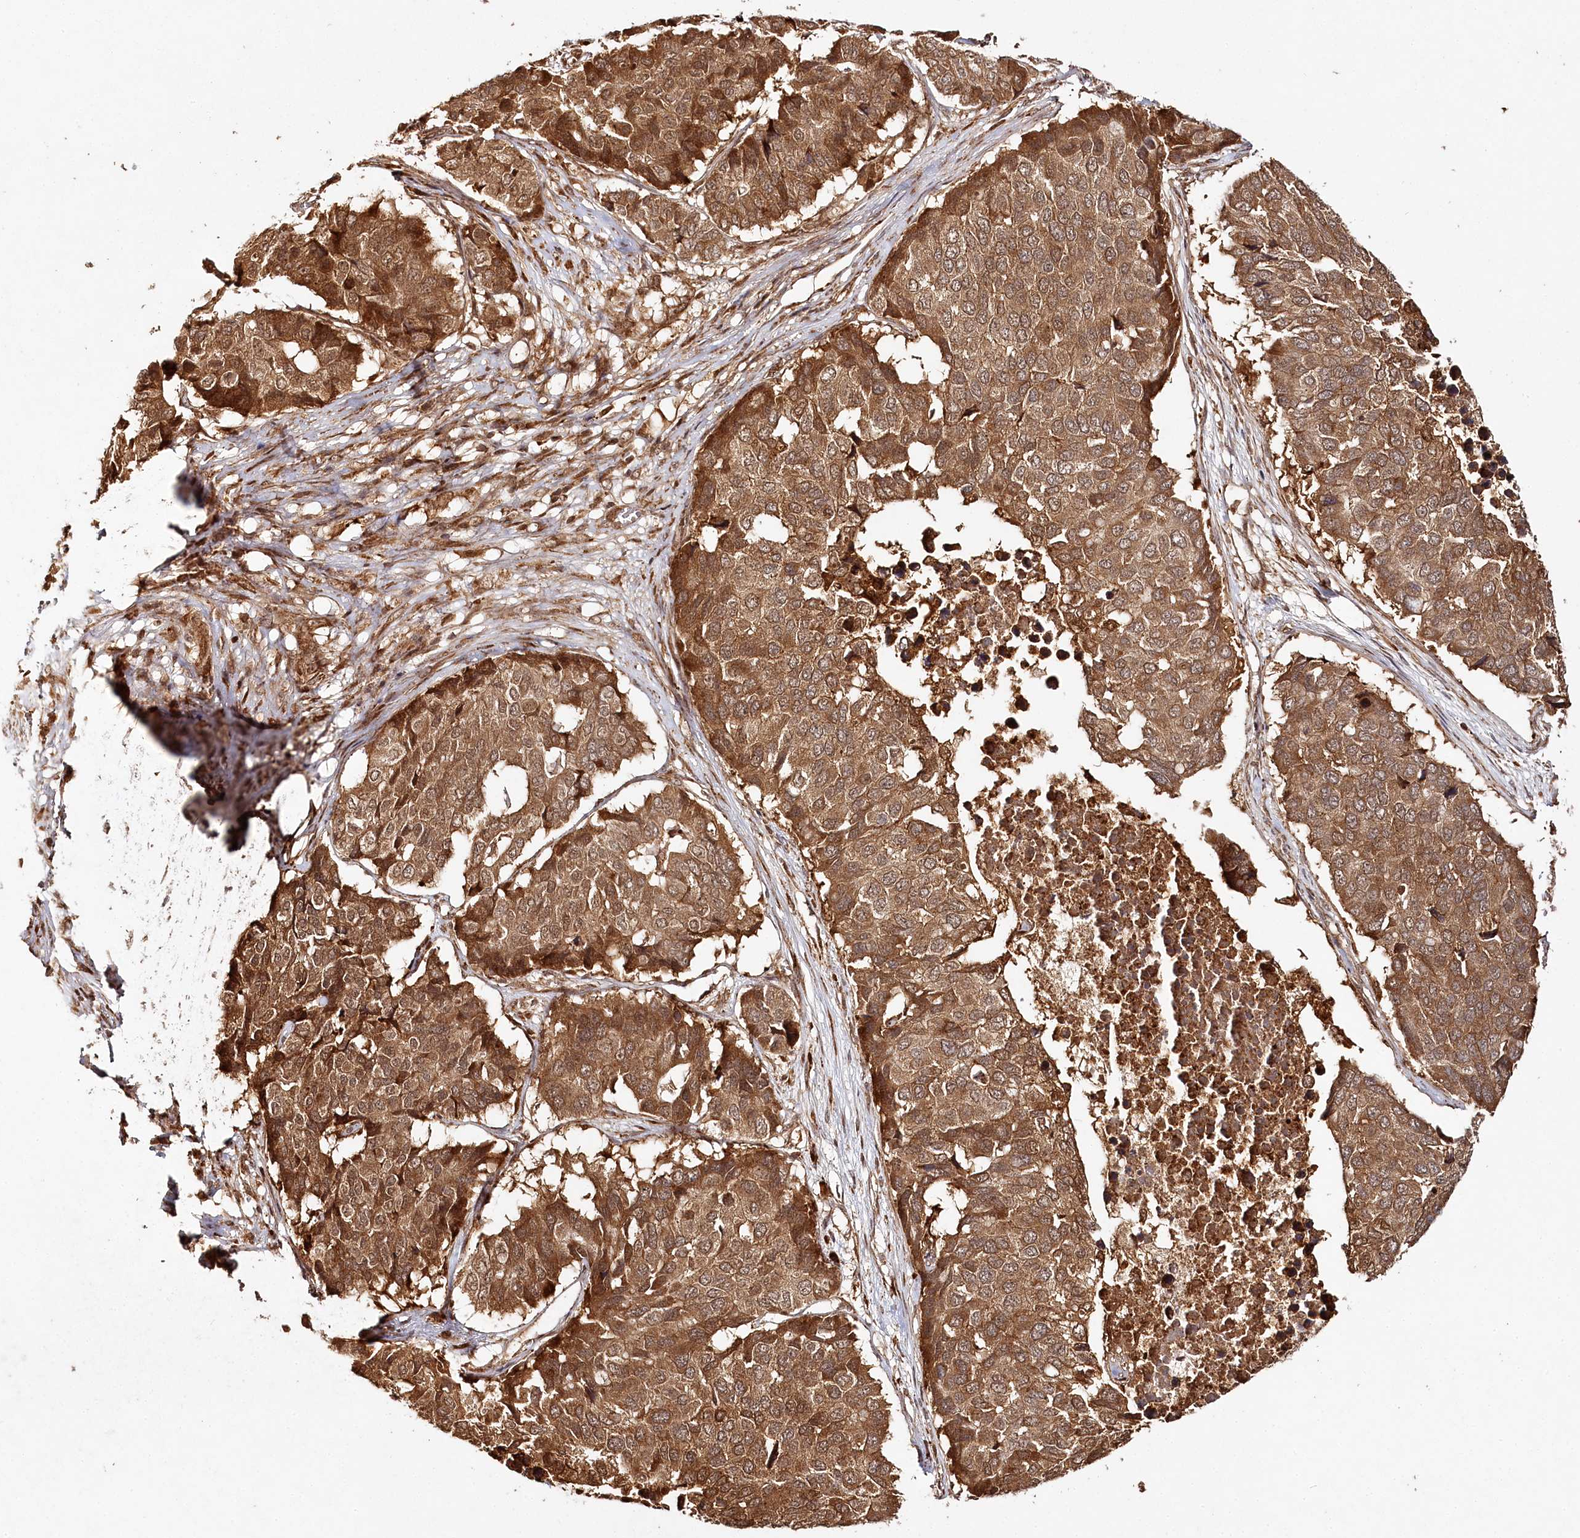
{"staining": {"intensity": "strong", "quantity": ">75%", "location": "cytoplasmic/membranous,nuclear"}, "tissue": "pancreatic cancer", "cell_type": "Tumor cells", "image_type": "cancer", "snomed": [{"axis": "morphology", "description": "Adenocarcinoma, NOS"}, {"axis": "topography", "description": "Pancreas"}], "caption": "A histopathology image of pancreatic cancer (adenocarcinoma) stained for a protein exhibits strong cytoplasmic/membranous and nuclear brown staining in tumor cells.", "gene": "ULK2", "patient": {"sex": "male", "age": 50}}